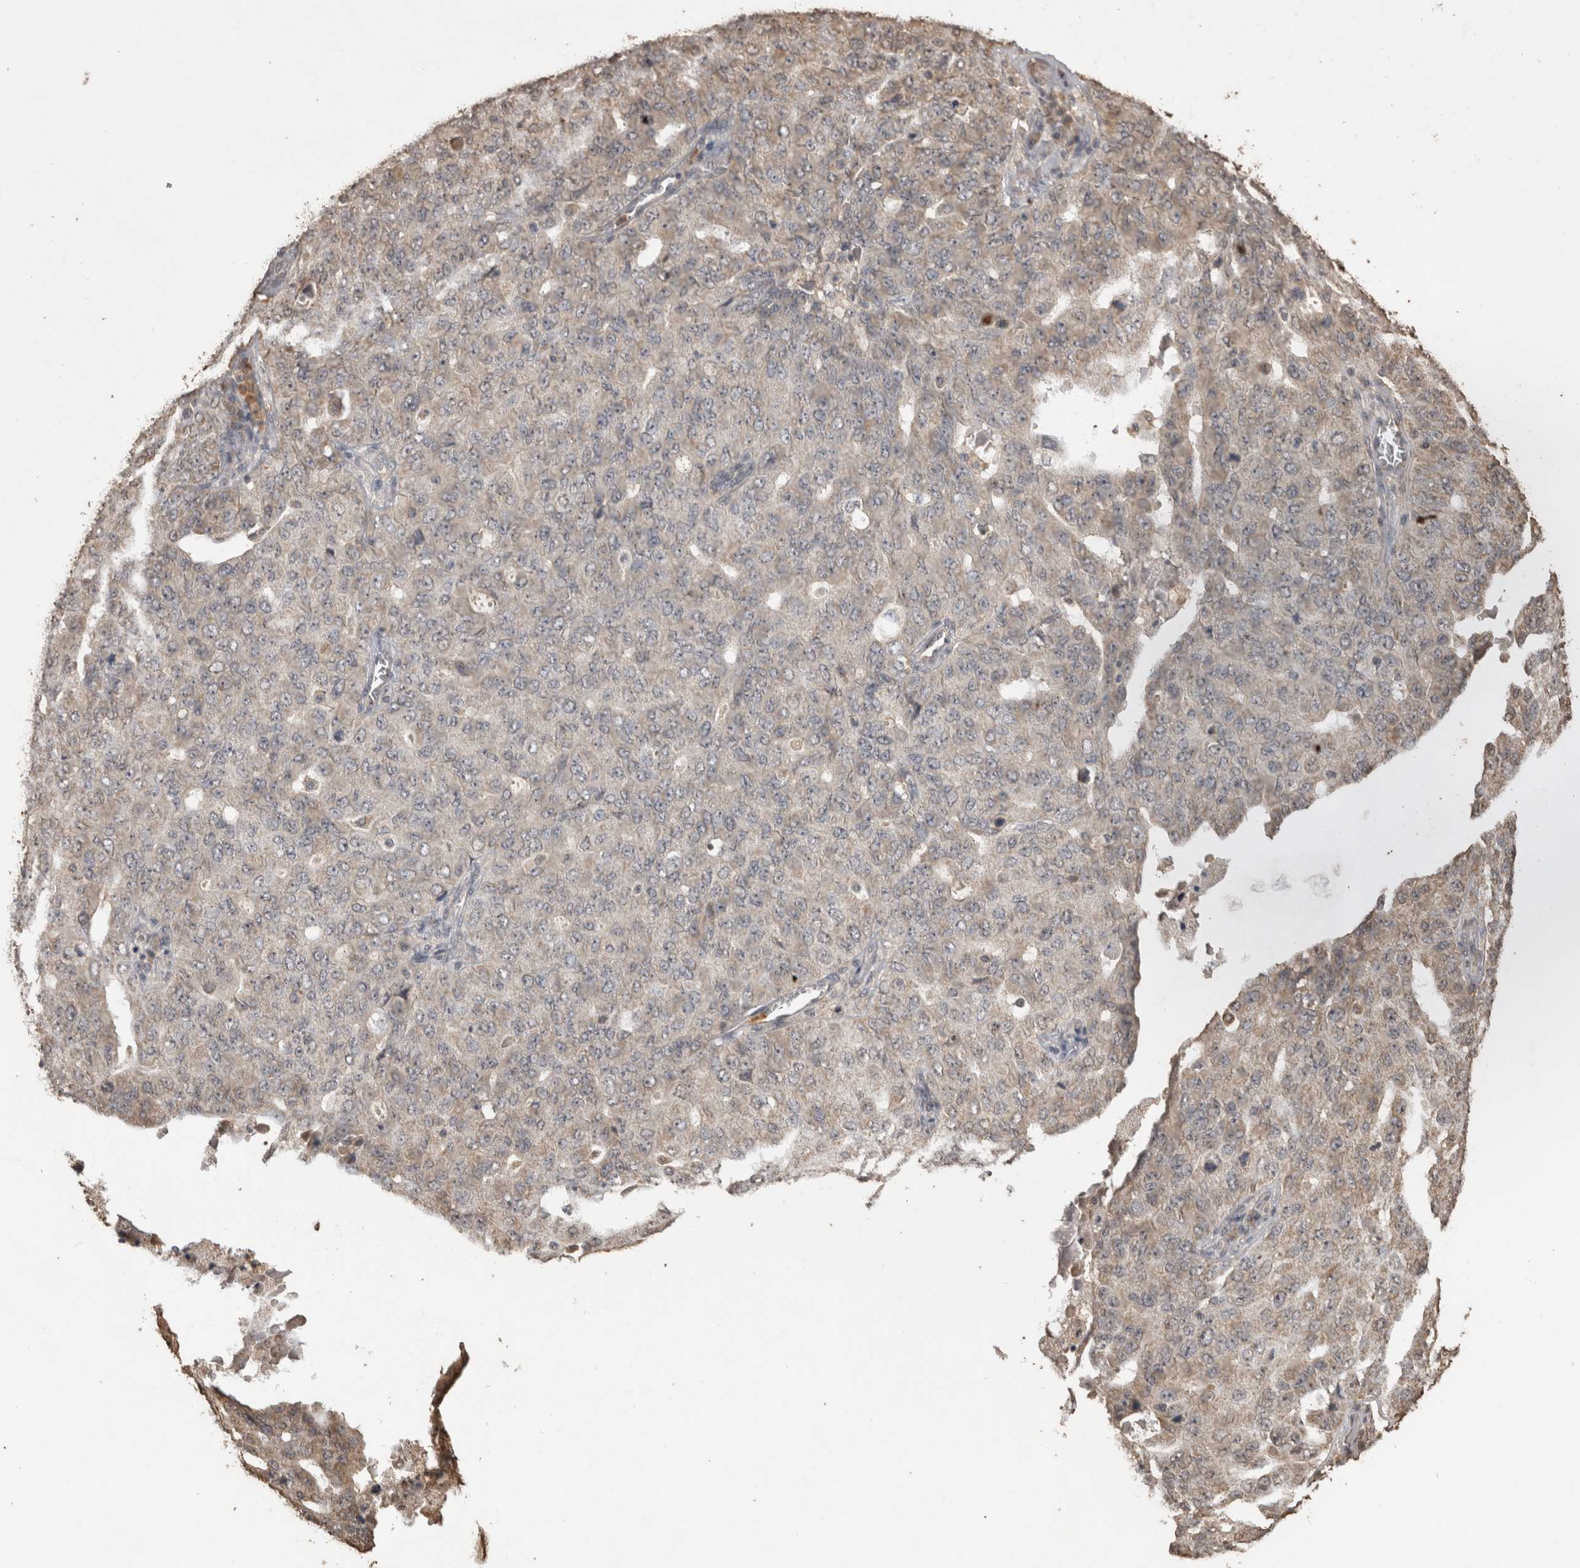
{"staining": {"intensity": "weak", "quantity": "25%-75%", "location": "cytoplasmic/membranous"}, "tissue": "ovarian cancer", "cell_type": "Tumor cells", "image_type": "cancer", "snomed": [{"axis": "morphology", "description": "Carcinoma, endometroid"}, {"axis": "topography", "description": "Ovary"}], "caption": "Immunohistochemistry image of neoplastic tissue: human ovarian cancer (endometroid carcinoma) stained using immunohistochemistry (IHC) displays low levels of weak protein expression localized specifically in the cytoplasmic/membranous of tumor cells, appearing as a cytoplasmic/membranous brown color.", "gene": "SOCS5", "patient": {"sex": "female", "age": 62}}